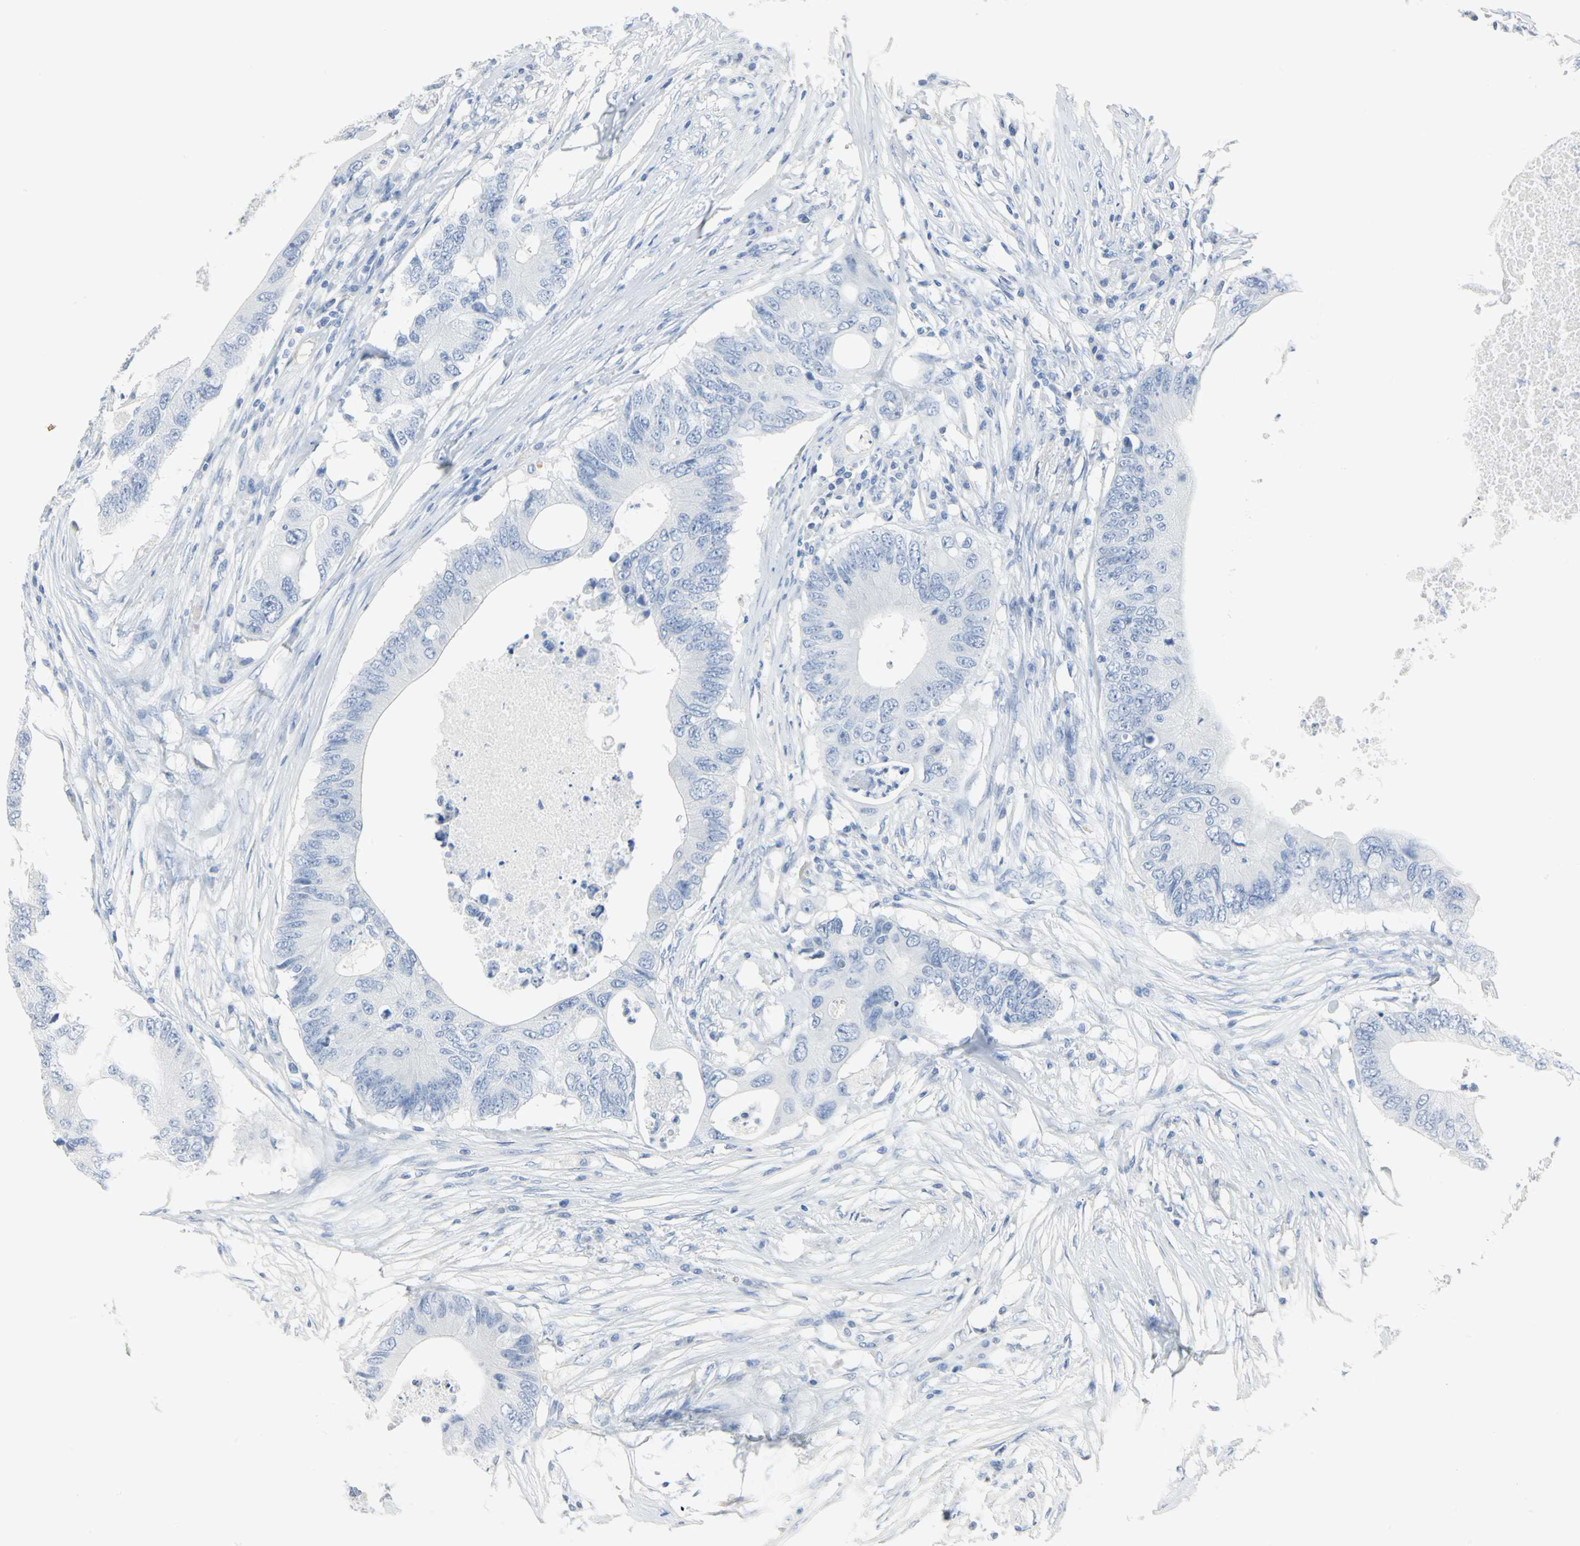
{"staining": {"intensity": "negative", "quantity": "none", "location": "none"}, "tissue": "colorectal cancer", "cell_type": "Tumor cells", "image_type": "cancer", "snomed": [{"axis": "morphology", "description": "Adenocarcinoma, NOS"}, {"axis": "topography", "description": "Colon"}], "caption": "Tumor cells are negative for brown protein staining in colorectal adenocarcinoma.", "gene": "CA3", "patient": {"sex": "male", "age": 71}}